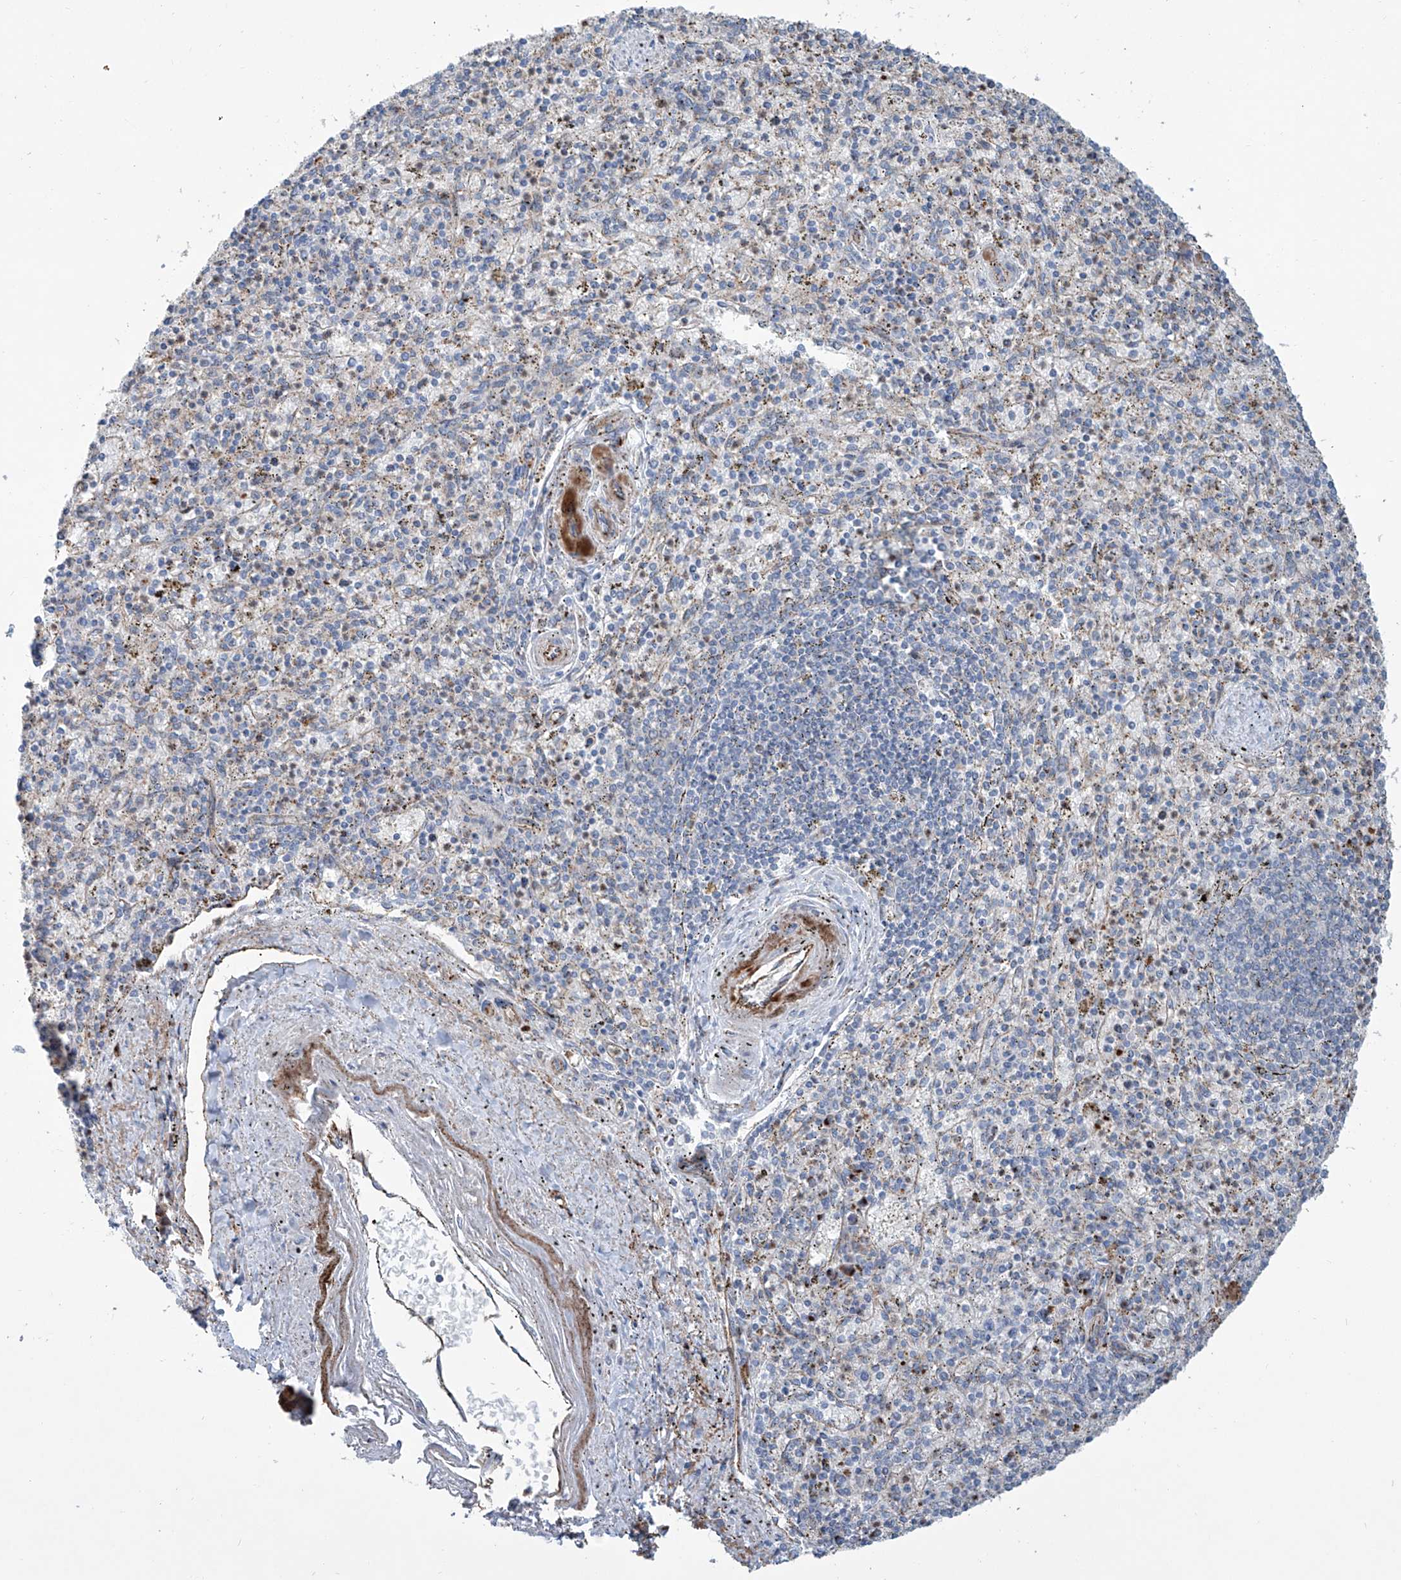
{"staining": {"intensity": "negative", "quantity": "none", "location": "none"}, "tissue": "spleen", "cell_type": "Cells in red pulp", "image_type": "normal", "snomed": [{"axis": "morphology", "description": "Normal tissue, NOS"}, {"axis": "topography", "description": "Spleen"}], "caption": "Cells in red pulp show no significant expression in benign spleen.", "gene": "CDH5", "patient": {"sex": "male", "age": 72}}